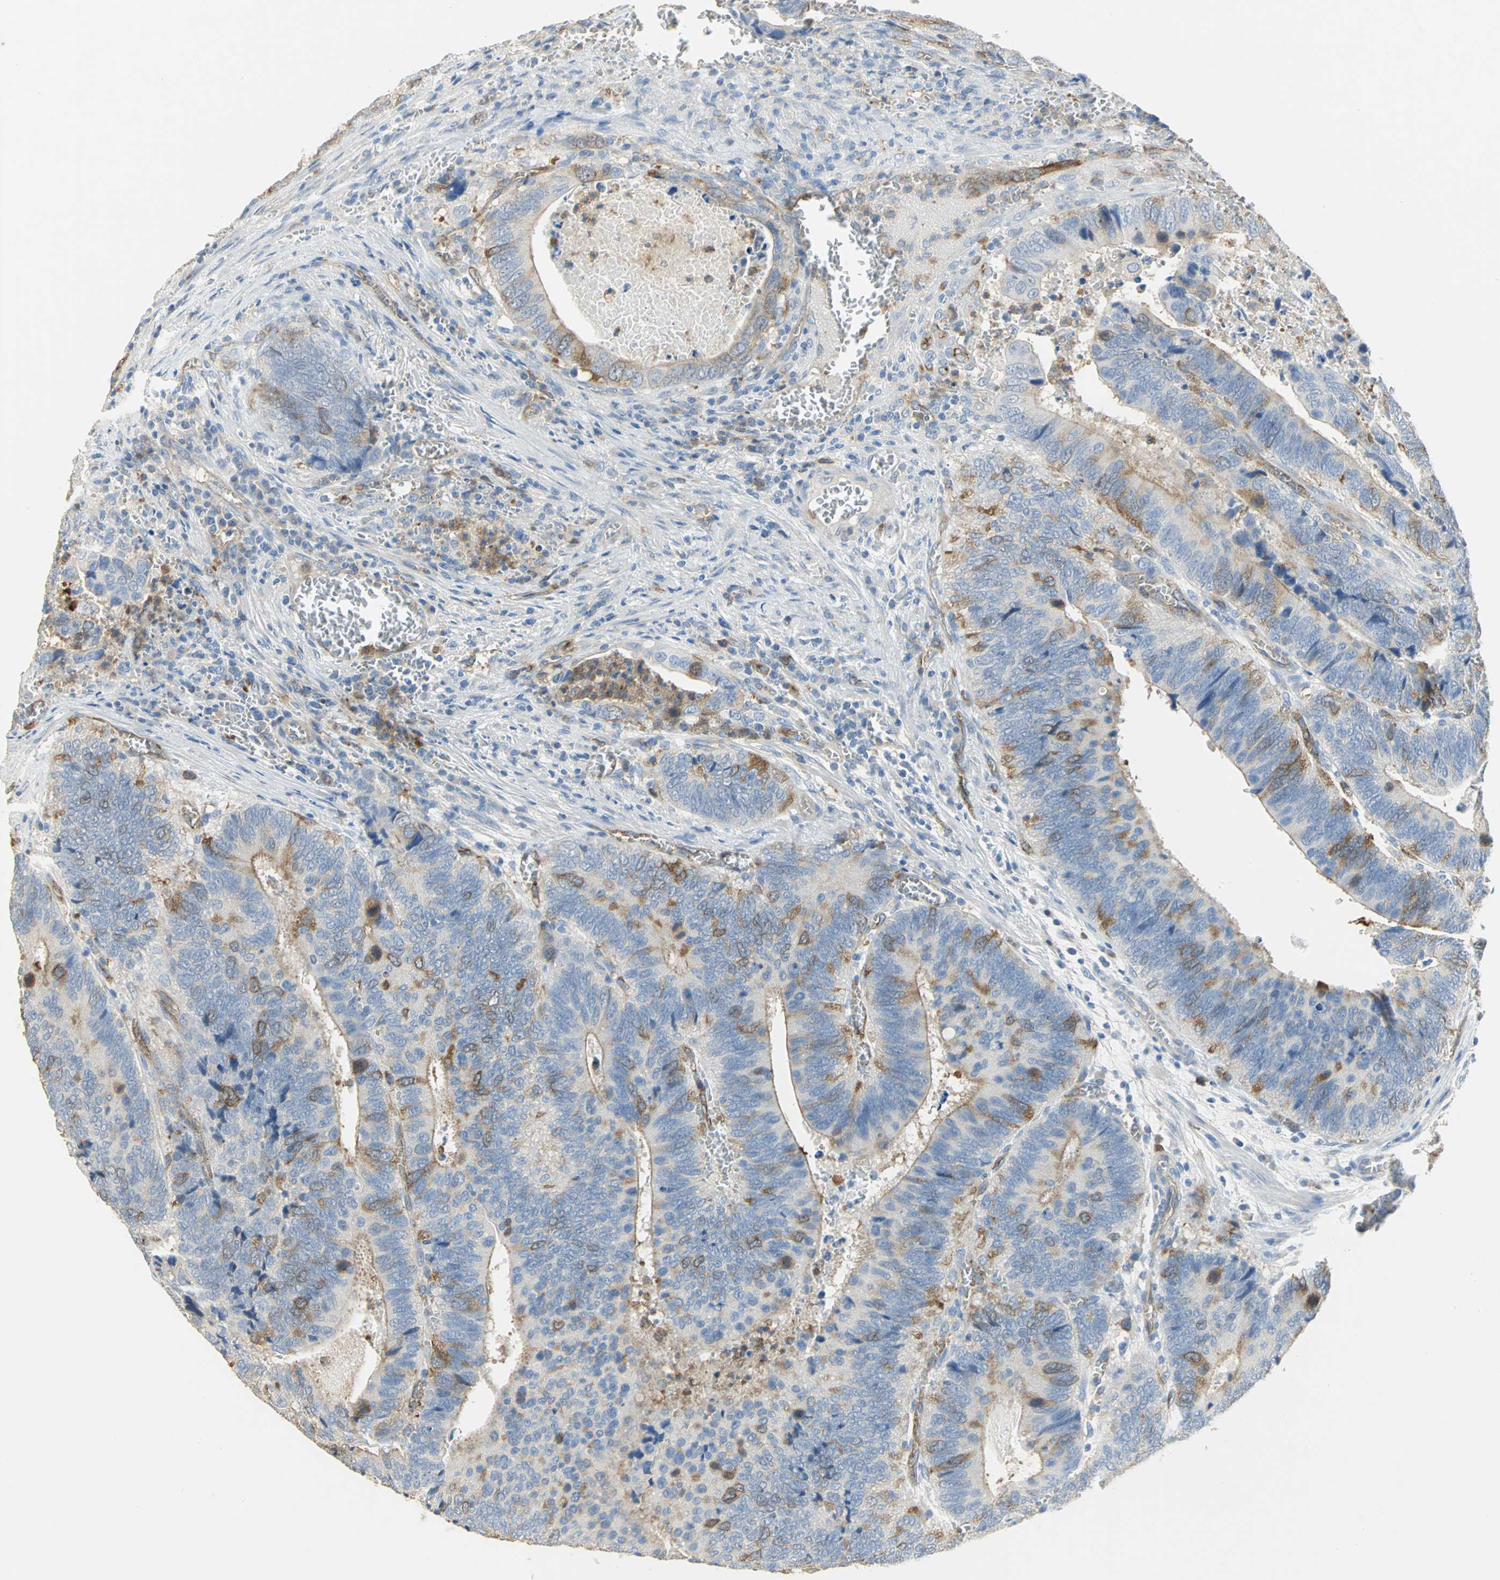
{"staining": {"intensity": "strong", "quantity": "<25%", "location": "cytoplasmic/membranous"}, "tissue": "colorectal cancer", "cell_type": "Tumor cells", "image_type": "cancer", "snomed": [{"axis": "morphology", "description": "Adenocarcinoma, NOS"}, {"axis": "topography", "description": "Colon"}], "caption": "Immunohistochemistry (IHC) of adenocarcinoma (colorectal) reveals medium levels of strong cytoplasmic/membranous positivity in about <25% of tumor cells. (brown staining indicates protein expression, while blue staining denotes nuclei).", "gene": "DLGAP5", "patient": {"sex": "male", "age": 72}}